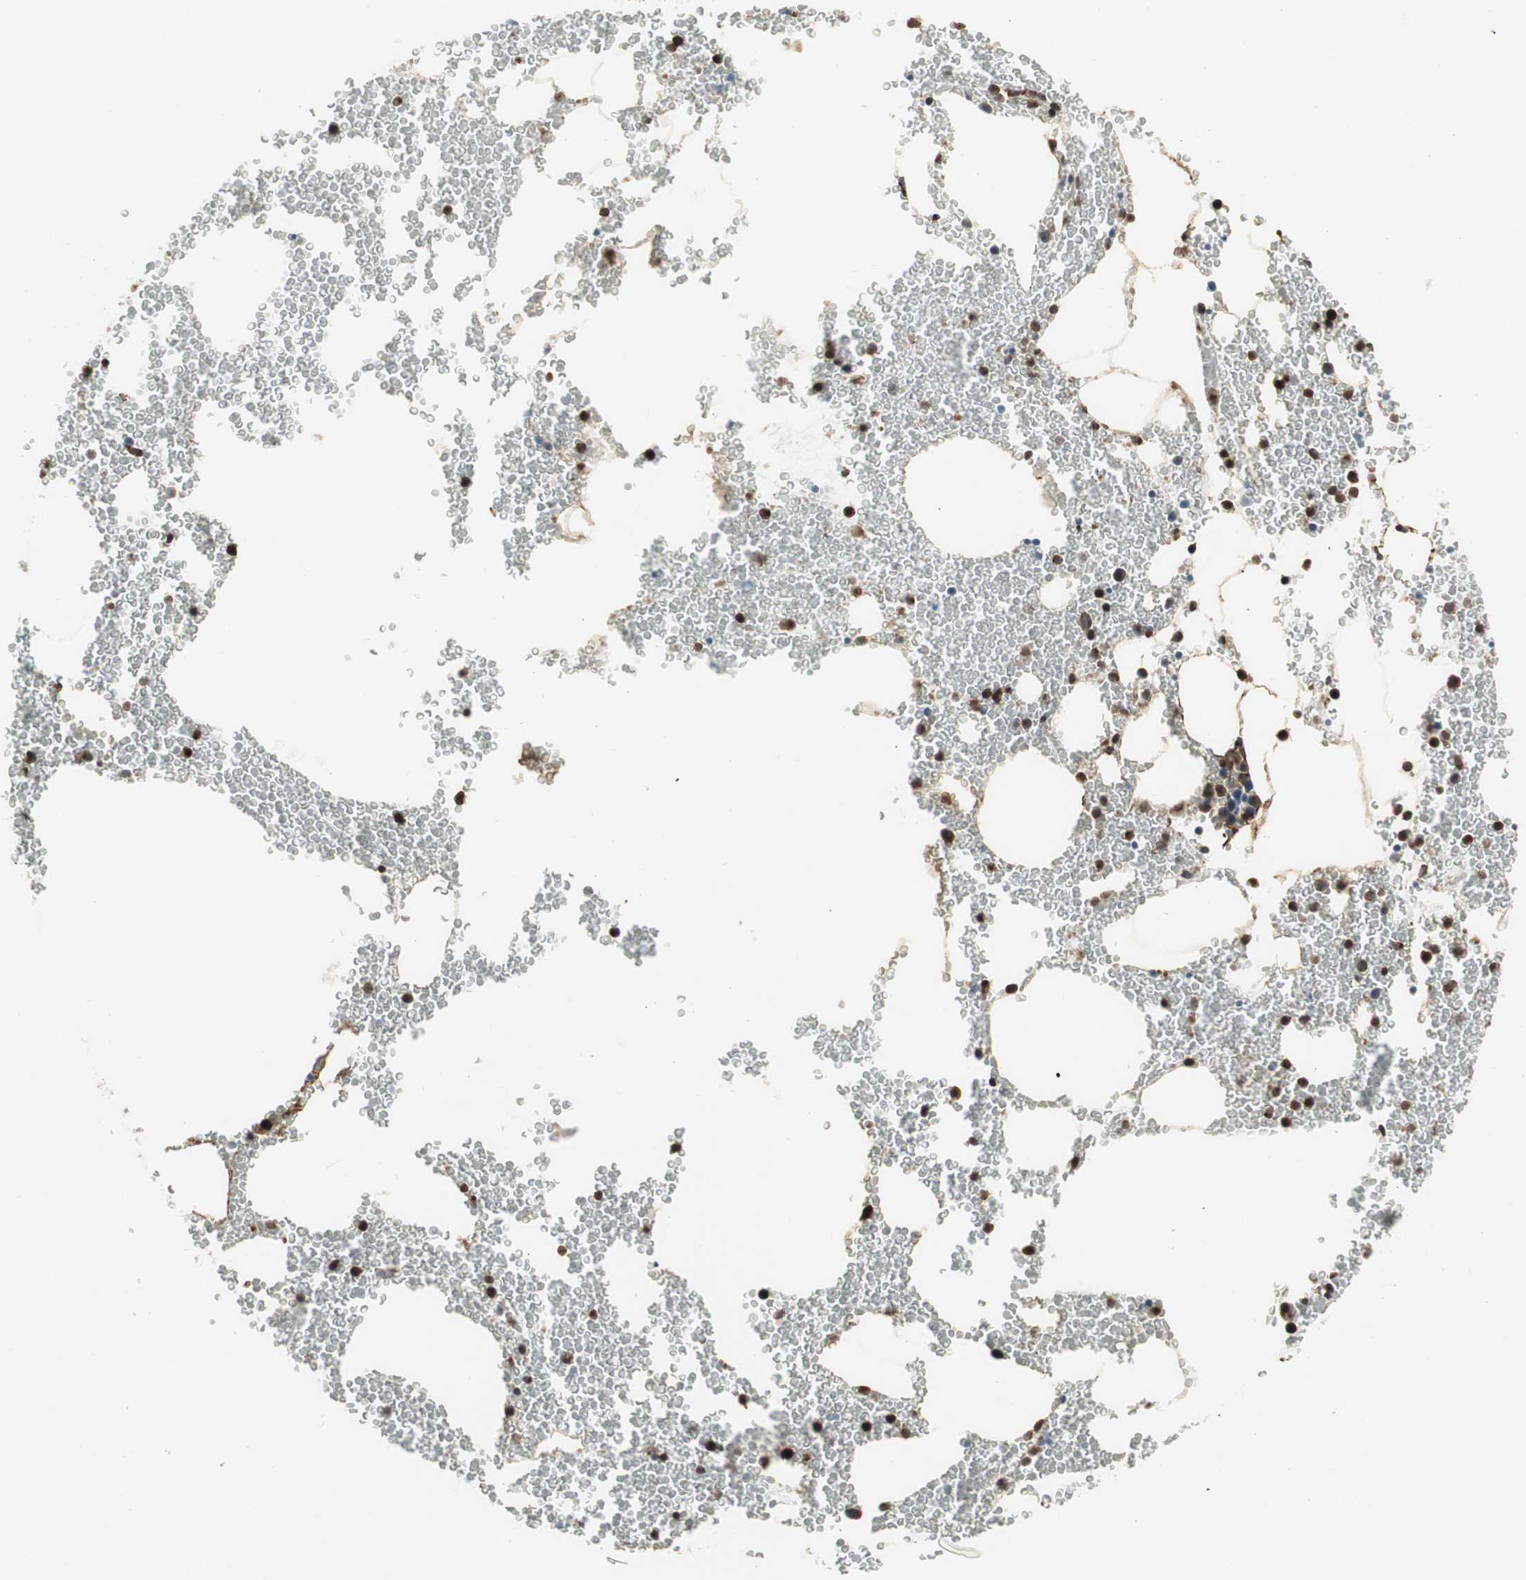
{"staining": {"intensity": "strong", "quantity": "25%-75%", "location": "cytoplasmic/membranous"}, "tissue": "bone marrow", "cell_type": "Hematopoietic cells", "image_type": "normal", "snomed": [{"axis": "morphology", "description": "Normal tissue, NOS"}, {"axis": "morphology", "description": "Inflammation, NOS"}, {"axis": "topography", "description": "Bone marrow"}], "caption": "IHC photomicrograph of normal human bone marrow stained for a protein (brown), which demonstrates high levels of strong cytoplasmic/membranous positivity in about 25%-75% of hematopoietic cells.", "gene": "MAD2L2", "patient": {"sex": "male", "age": 74}}